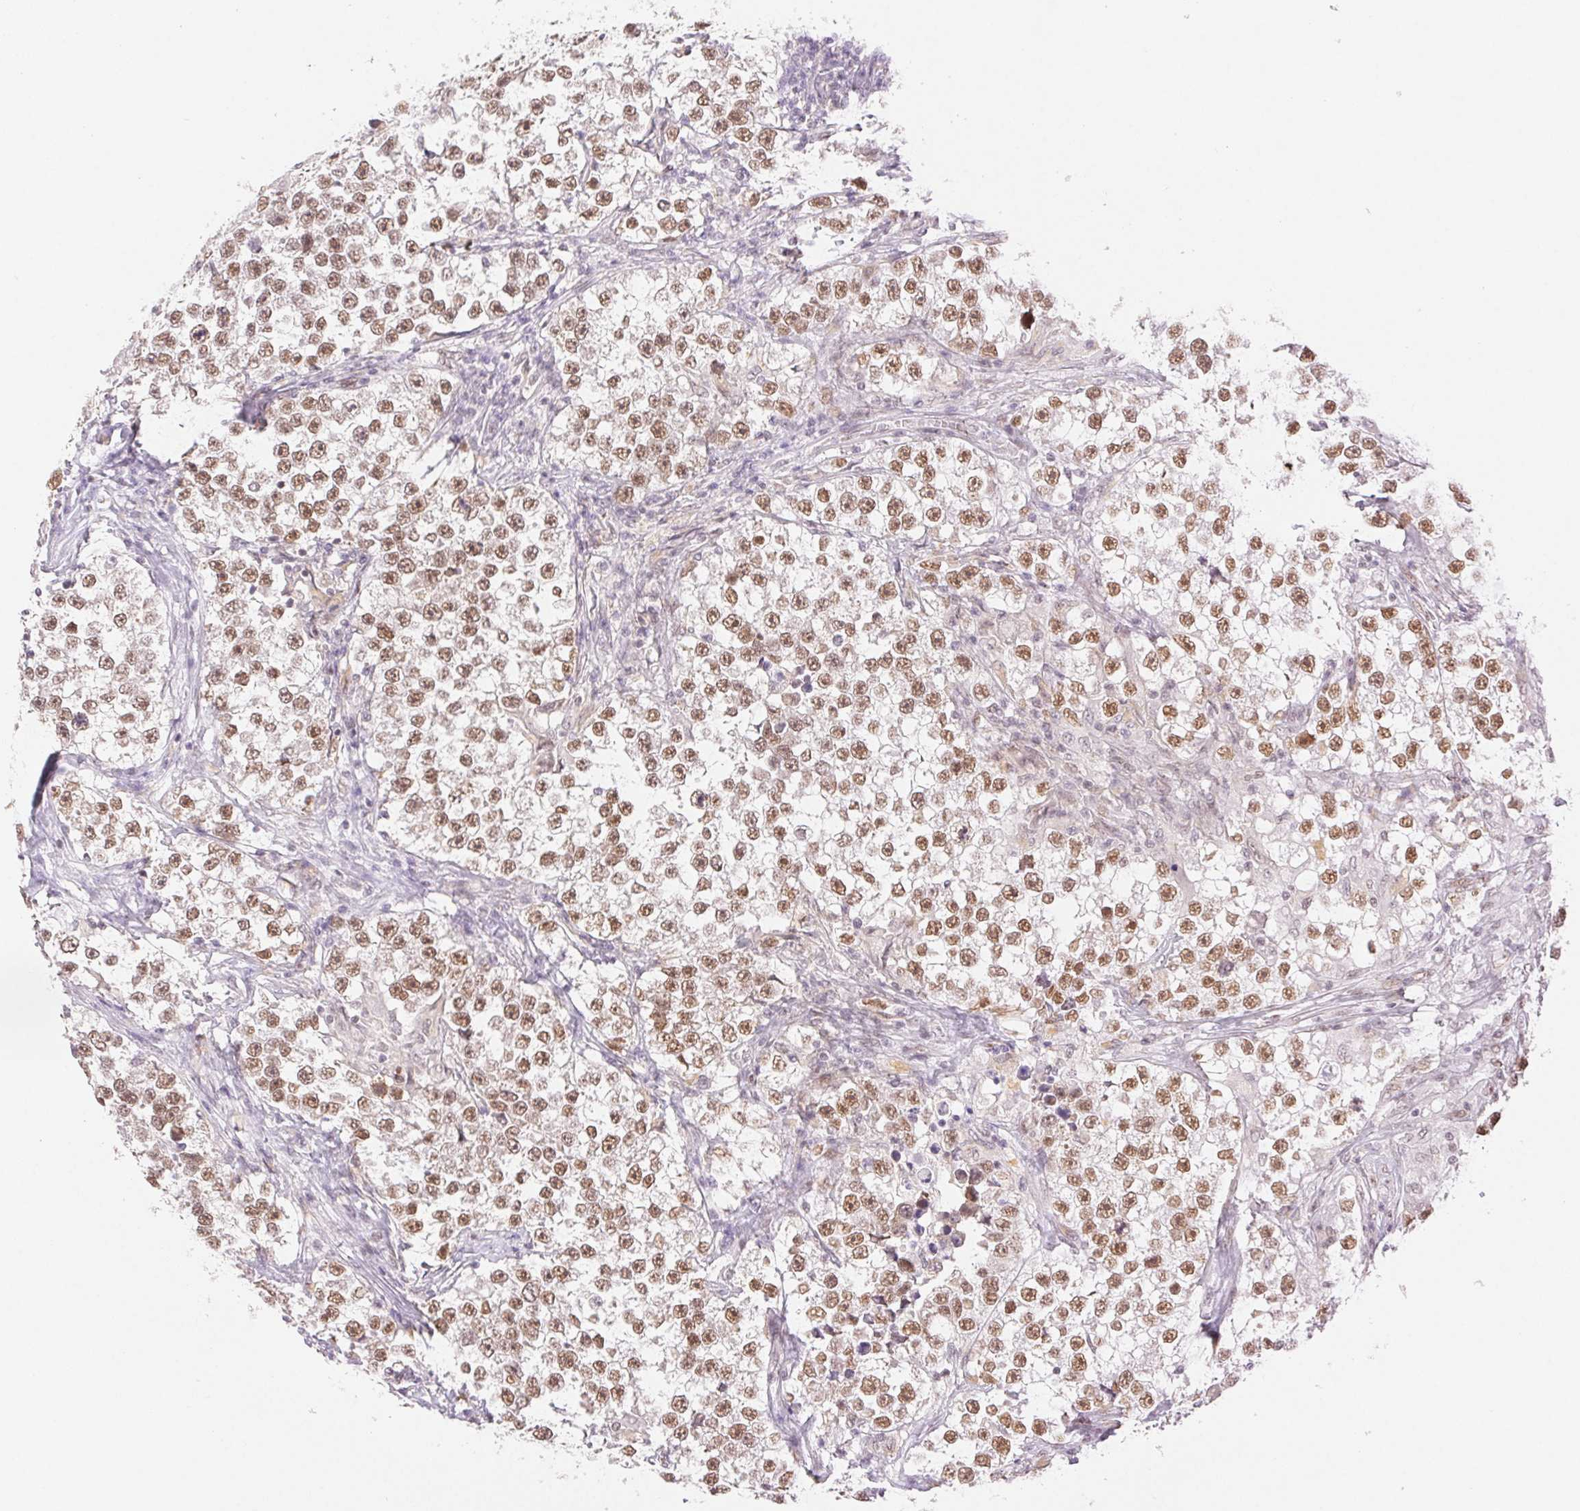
{"staining": {"intensity": "moderate", "quantity": ">75%", "location": "nuclear"}, "tissue": "testis cancer", "cell_type": "Tumor cells", "image_type": "cancer", "snomed": [{"axis": "morphology", "description": "Seminoma, NOS"}, {"axis": "topography", "description": "Testis"}], "caption": "Testis seminoma stained for a protein reveals moderate nuclear positivity in tumor cells. The protein of interest is stained brown, and the nuclei are stained in blue (DAB (3,3'-diaminobenzidine) IHC with brightfield microscopy, high magnification).", "gene": "H2AZ2", "patient": {"sex": "male", "age": 46}}